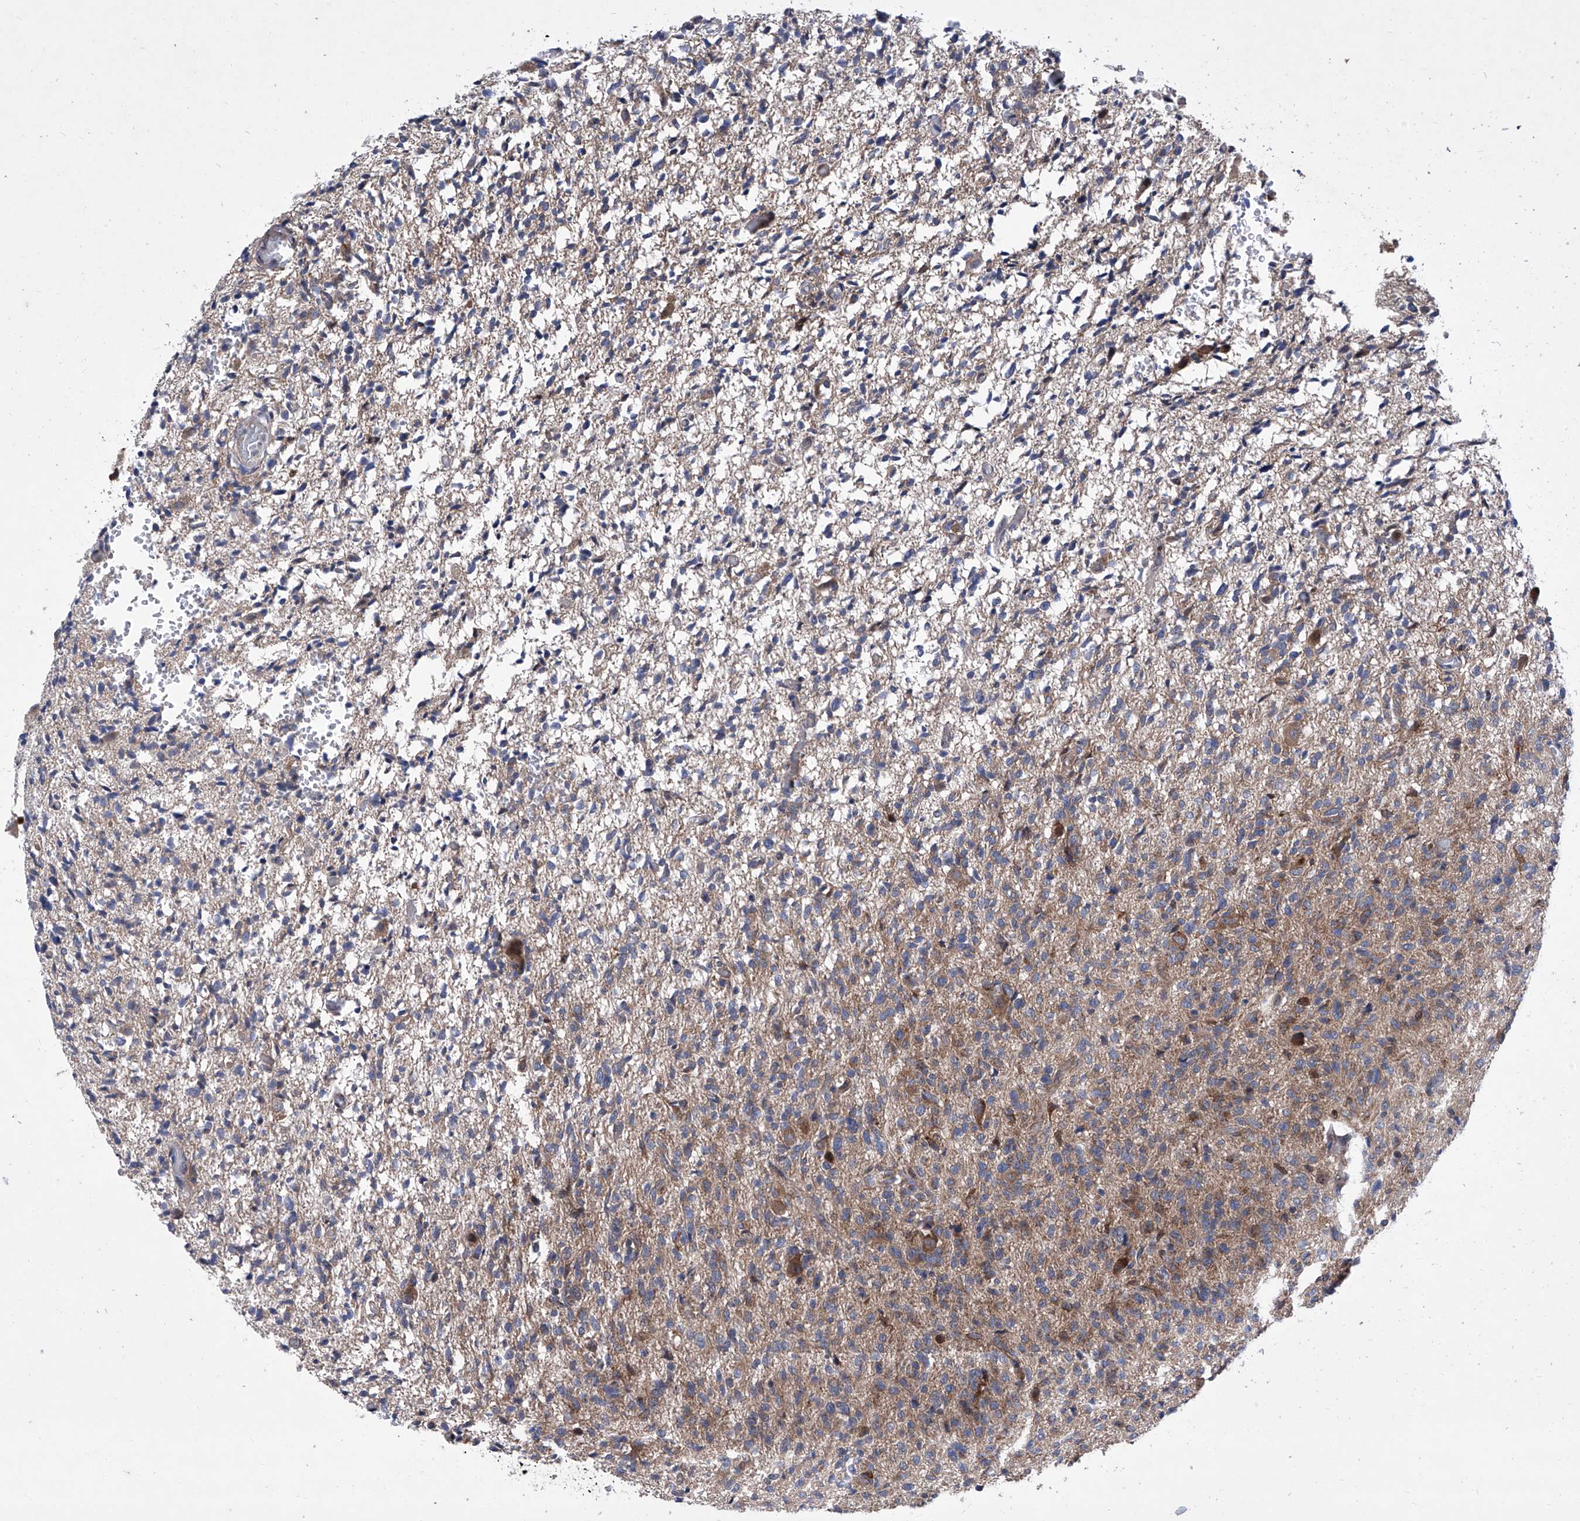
{"staining": {"intensity": "moderate", "quantity": "<25%", "location": "cytoplasmic/membranous"}, "tissue": "glioma", "cell_type": "Tumor cells", "image_type": "cancer", "snomed": [{"axis": "morphology", "description": "Glioma, malignant, High grade"}, {"axis": "topography", "description": "Brain"}], "caption": "Immunohistochemical staining of human glioma exhibits low levels of moderate cytoplasmic/membranous expression in approximately <25% of tumor cells. (DAB (3,3'-diaminobenzidine) IHC, brown staining for protein, blue staining for nuclei).", "gene": "KTI12", "patient": {"sex": "female", "age": 57}}